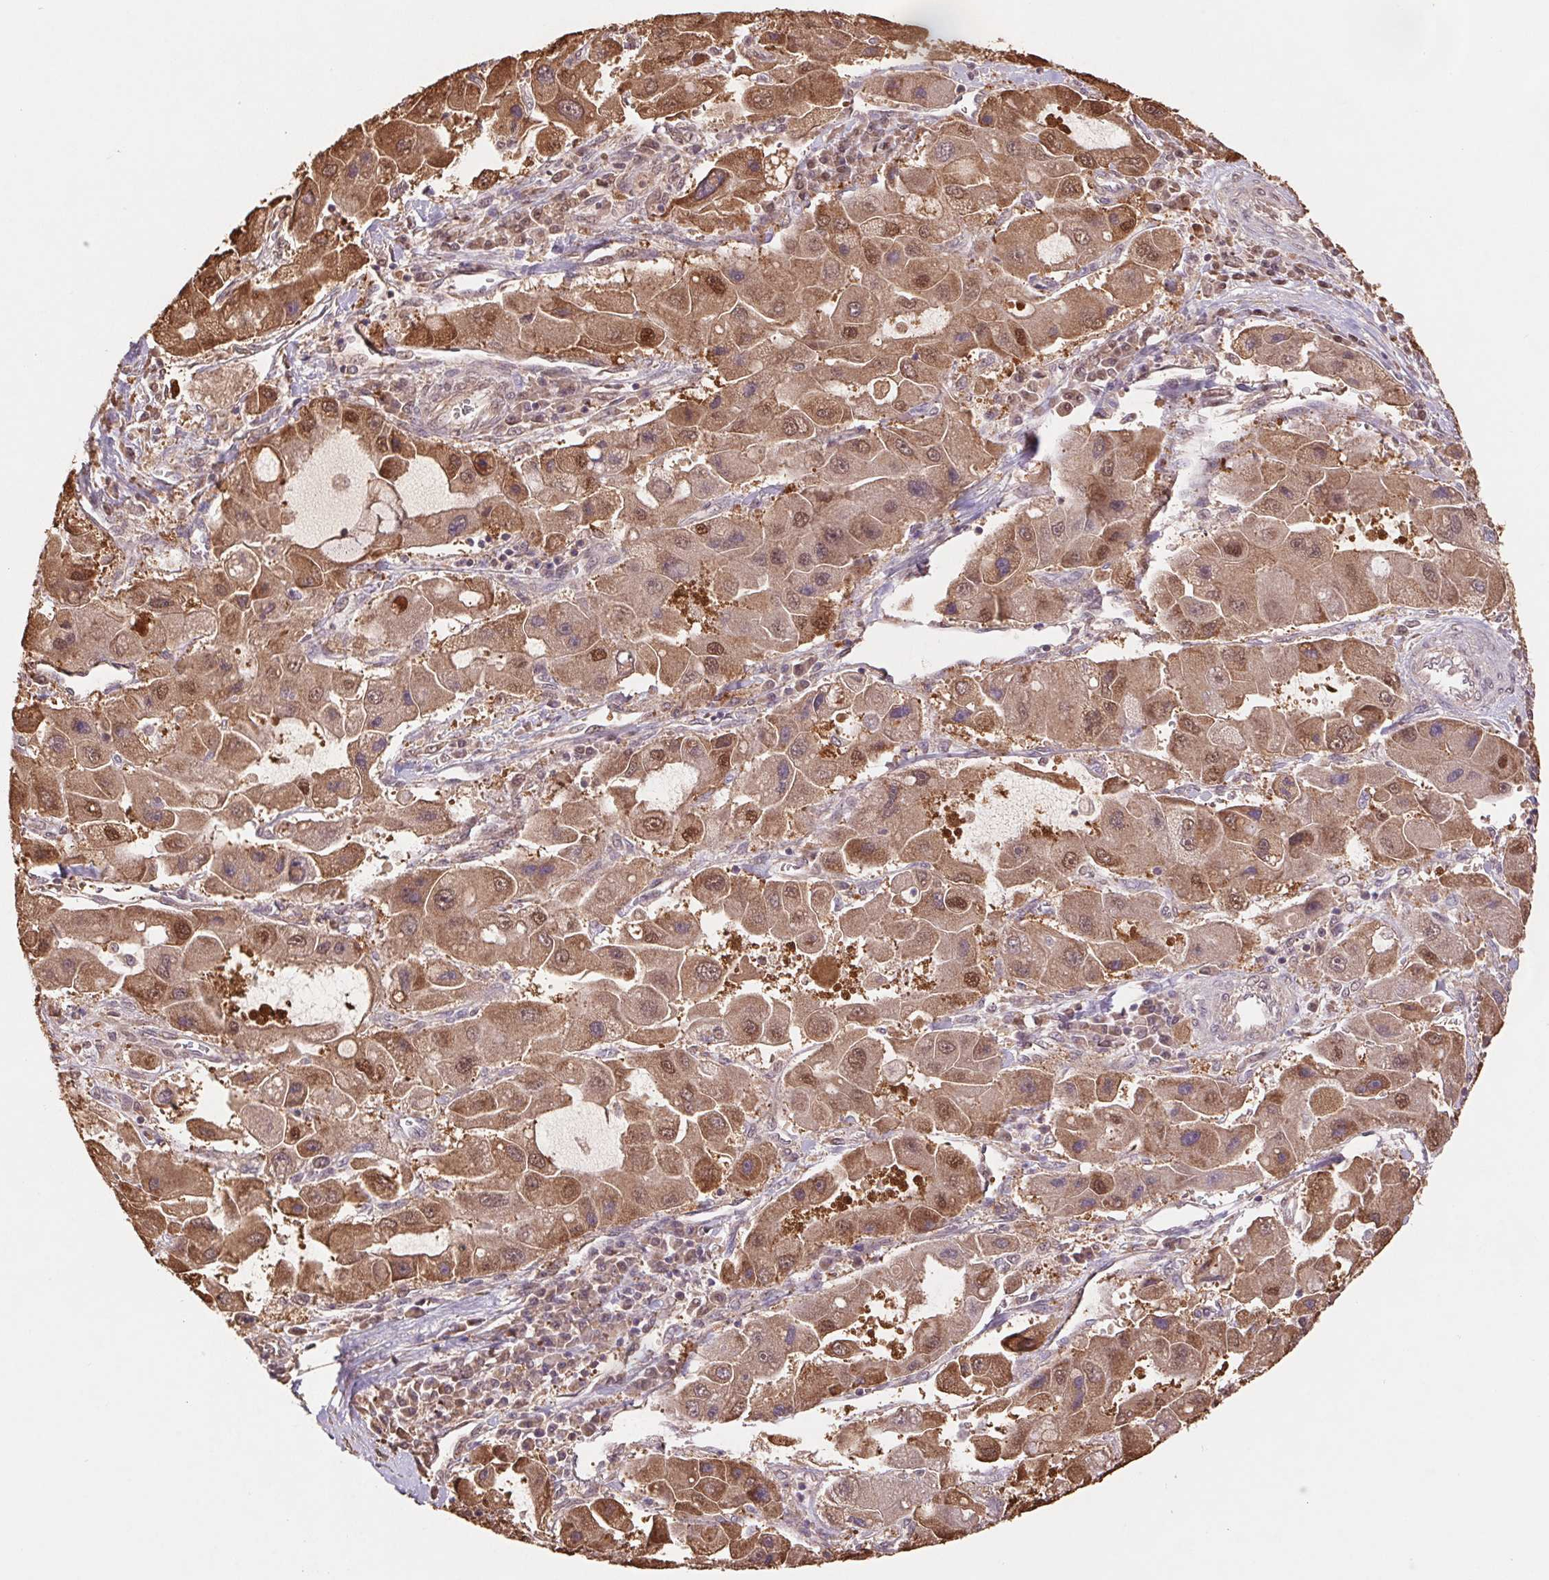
{"staining": {"intensity": "moderate", "quantity": ">75%", "location": "cytoplasmic/membranous,nuclear"}, "tissue": "liver cancer", "cell_type": "Tumor cells", "image_type": "cancer", "snomed": [{"axis": "morphology", "description": "Carcinoma, Hepatocellular, NOS"}, {"axis": "topography", "description": "Liver"}], "caption": "A micrograph of liver cancer stained for a protein shows moderate cytoplasmic/membranous and nuclear brown staining in tumor cells.", "gene": "CUTA", "patient": {"sex": "male", "age": 24}}